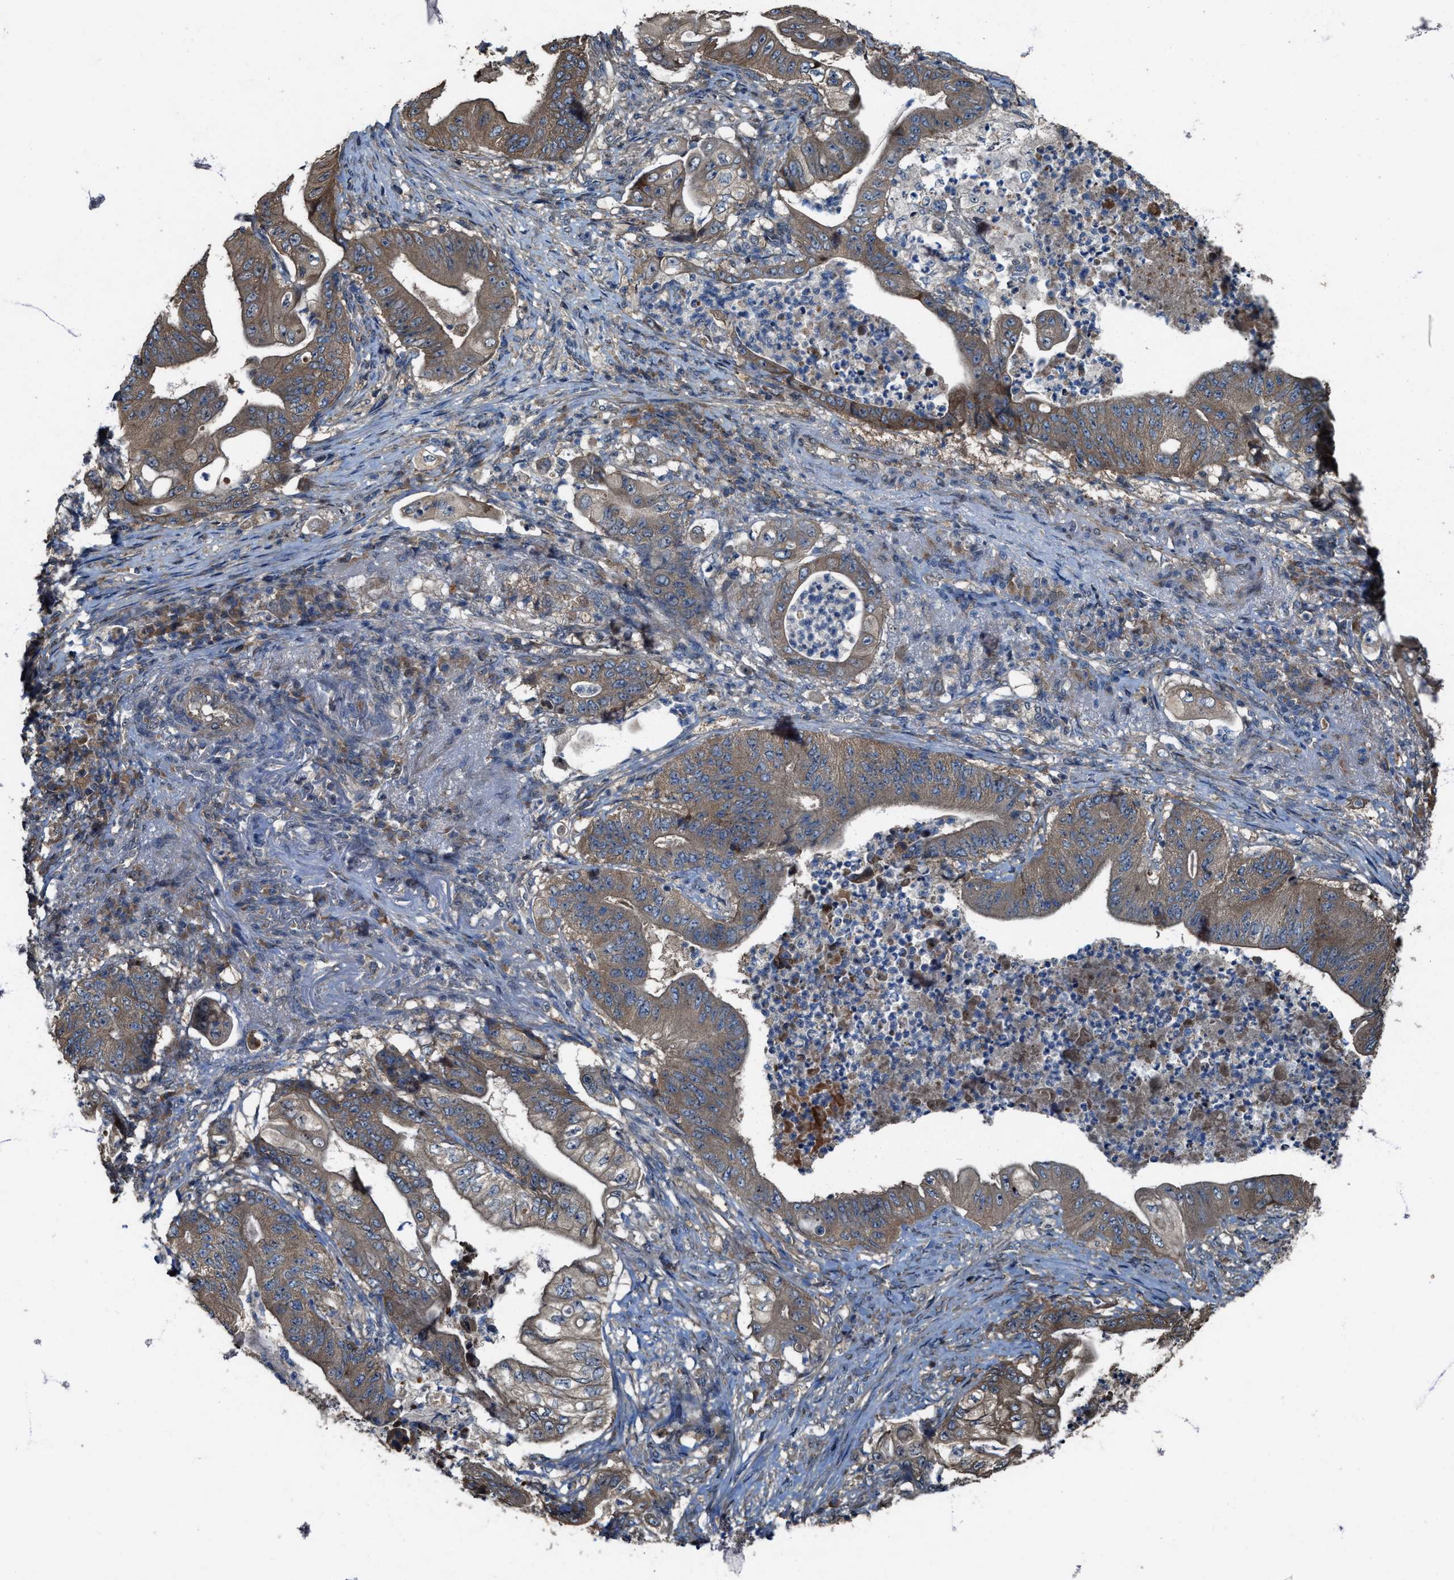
{"staining": {"intensity": "weak", "quantity": ">75%", "location": "cytoplasmic/membranous"}, "tissue": "stomach cancer", "cell_type": "Tumor cells", "image_type": "cancer", "snomed": [{"axis": "morphology", "description": "Adenocarcinoma, NOS"}, {"axis": "topography", "description": "Stomach"}], "caption": "Brown immunohistochemical staining in human stomach cancer (adenocarcinoma) shows weak cytoplasmic/membranous positivity in approximately >75% of tumor cells. The staining is performed using DAB brown chromogen to label protein expression. The nuclei are counter-stained blue using hematoxylin.", "gene": "PDP2", "patient": {"sex": "female", "age": 73}}